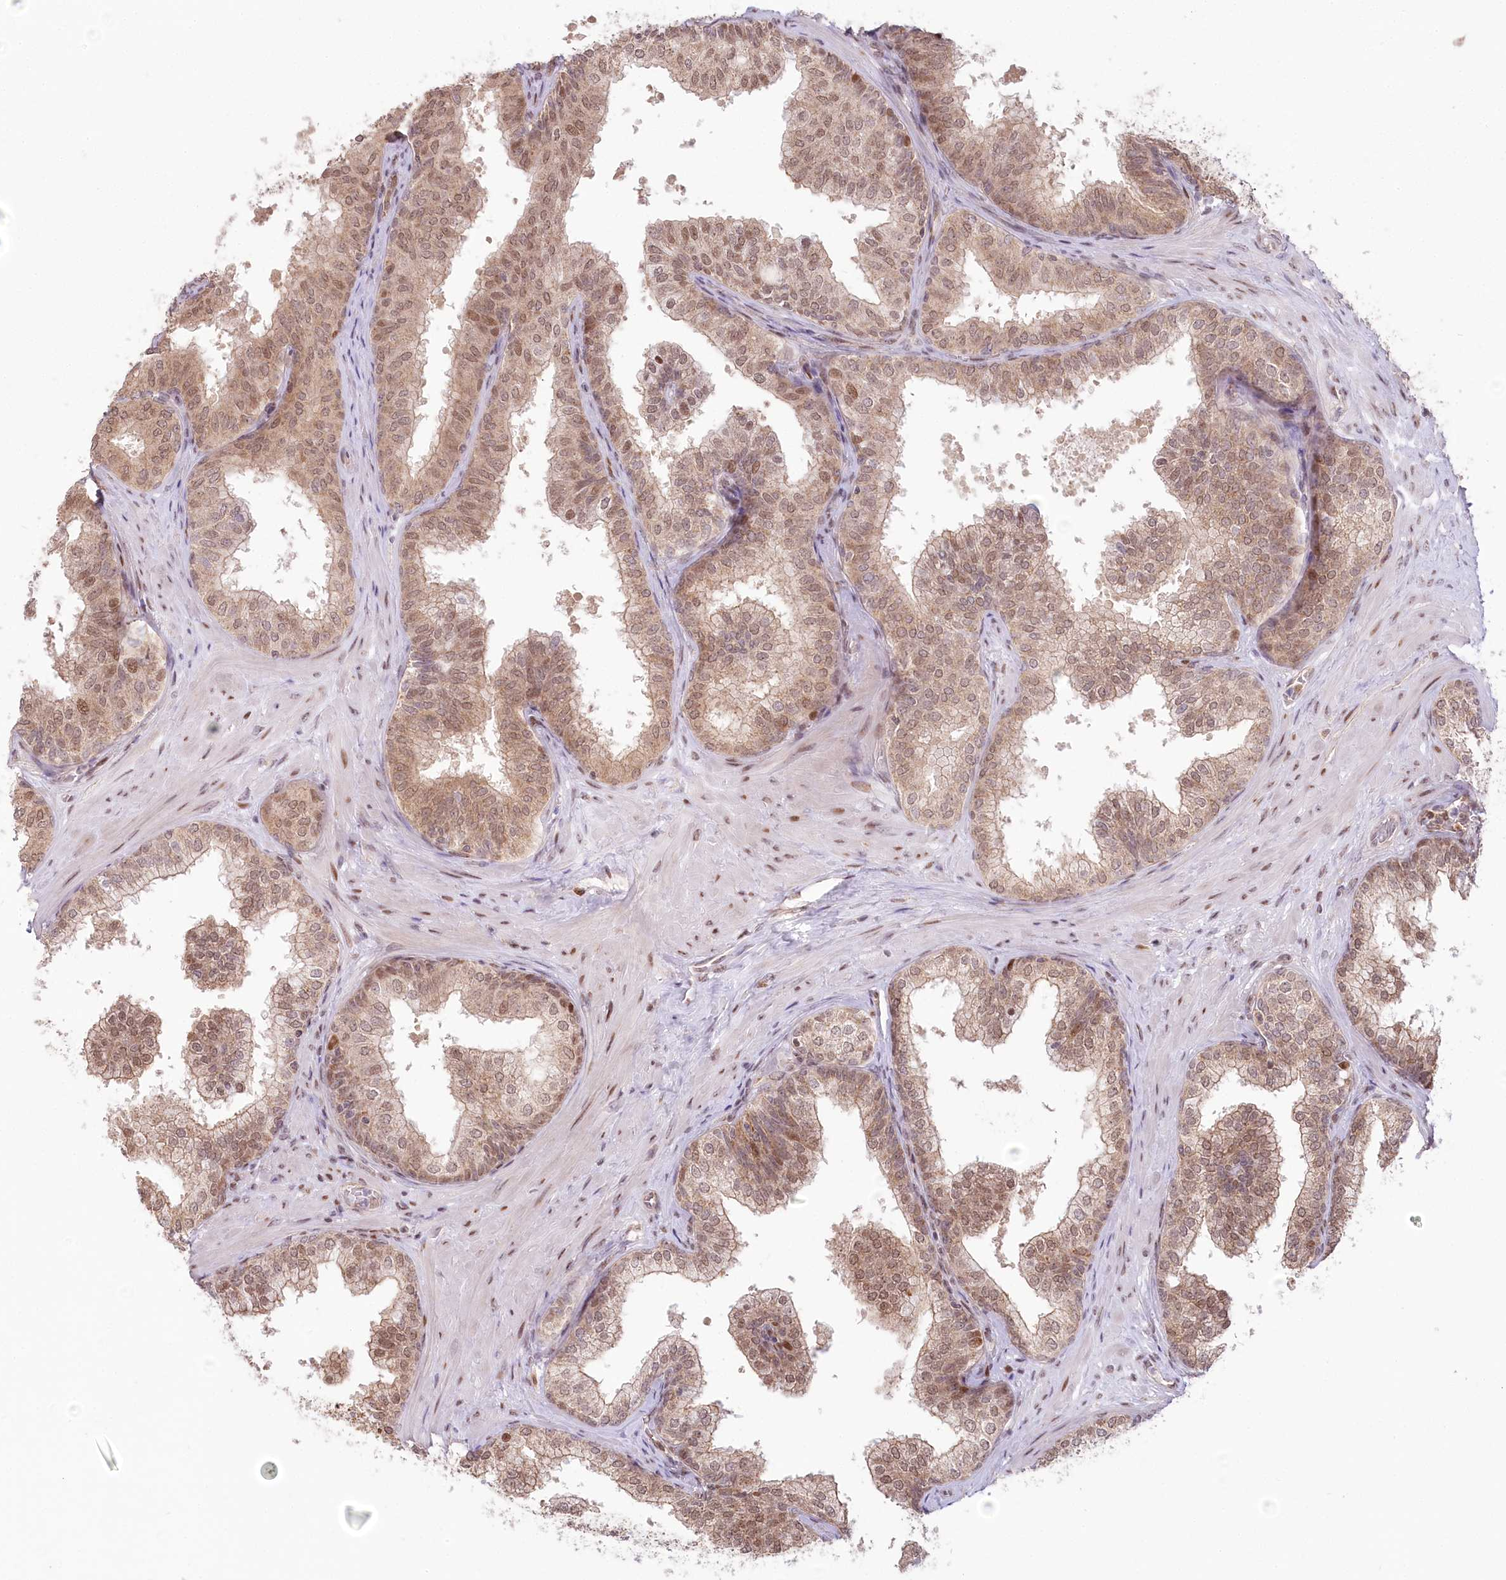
{"staining": {"intensity": "moderate", "quantity": ">75%", "location": "cytoplasmic/membranous,nuclear"}, "tissue": "prostate", "cell_type": "Glandular cells", "image_type": "normal", "snomed": [{"axis": "morphology", "description": "Normal tissue, NOS"}, {"axis": "topography", "description": "Prostate"}], "caption": "Moderate cytoplasmic/membranous,nuclear staining is appreciated in about >75% of glandular cells in benign prostate.", "gene": "PYURF", "patient": {"sex": "male", "age": 60}}